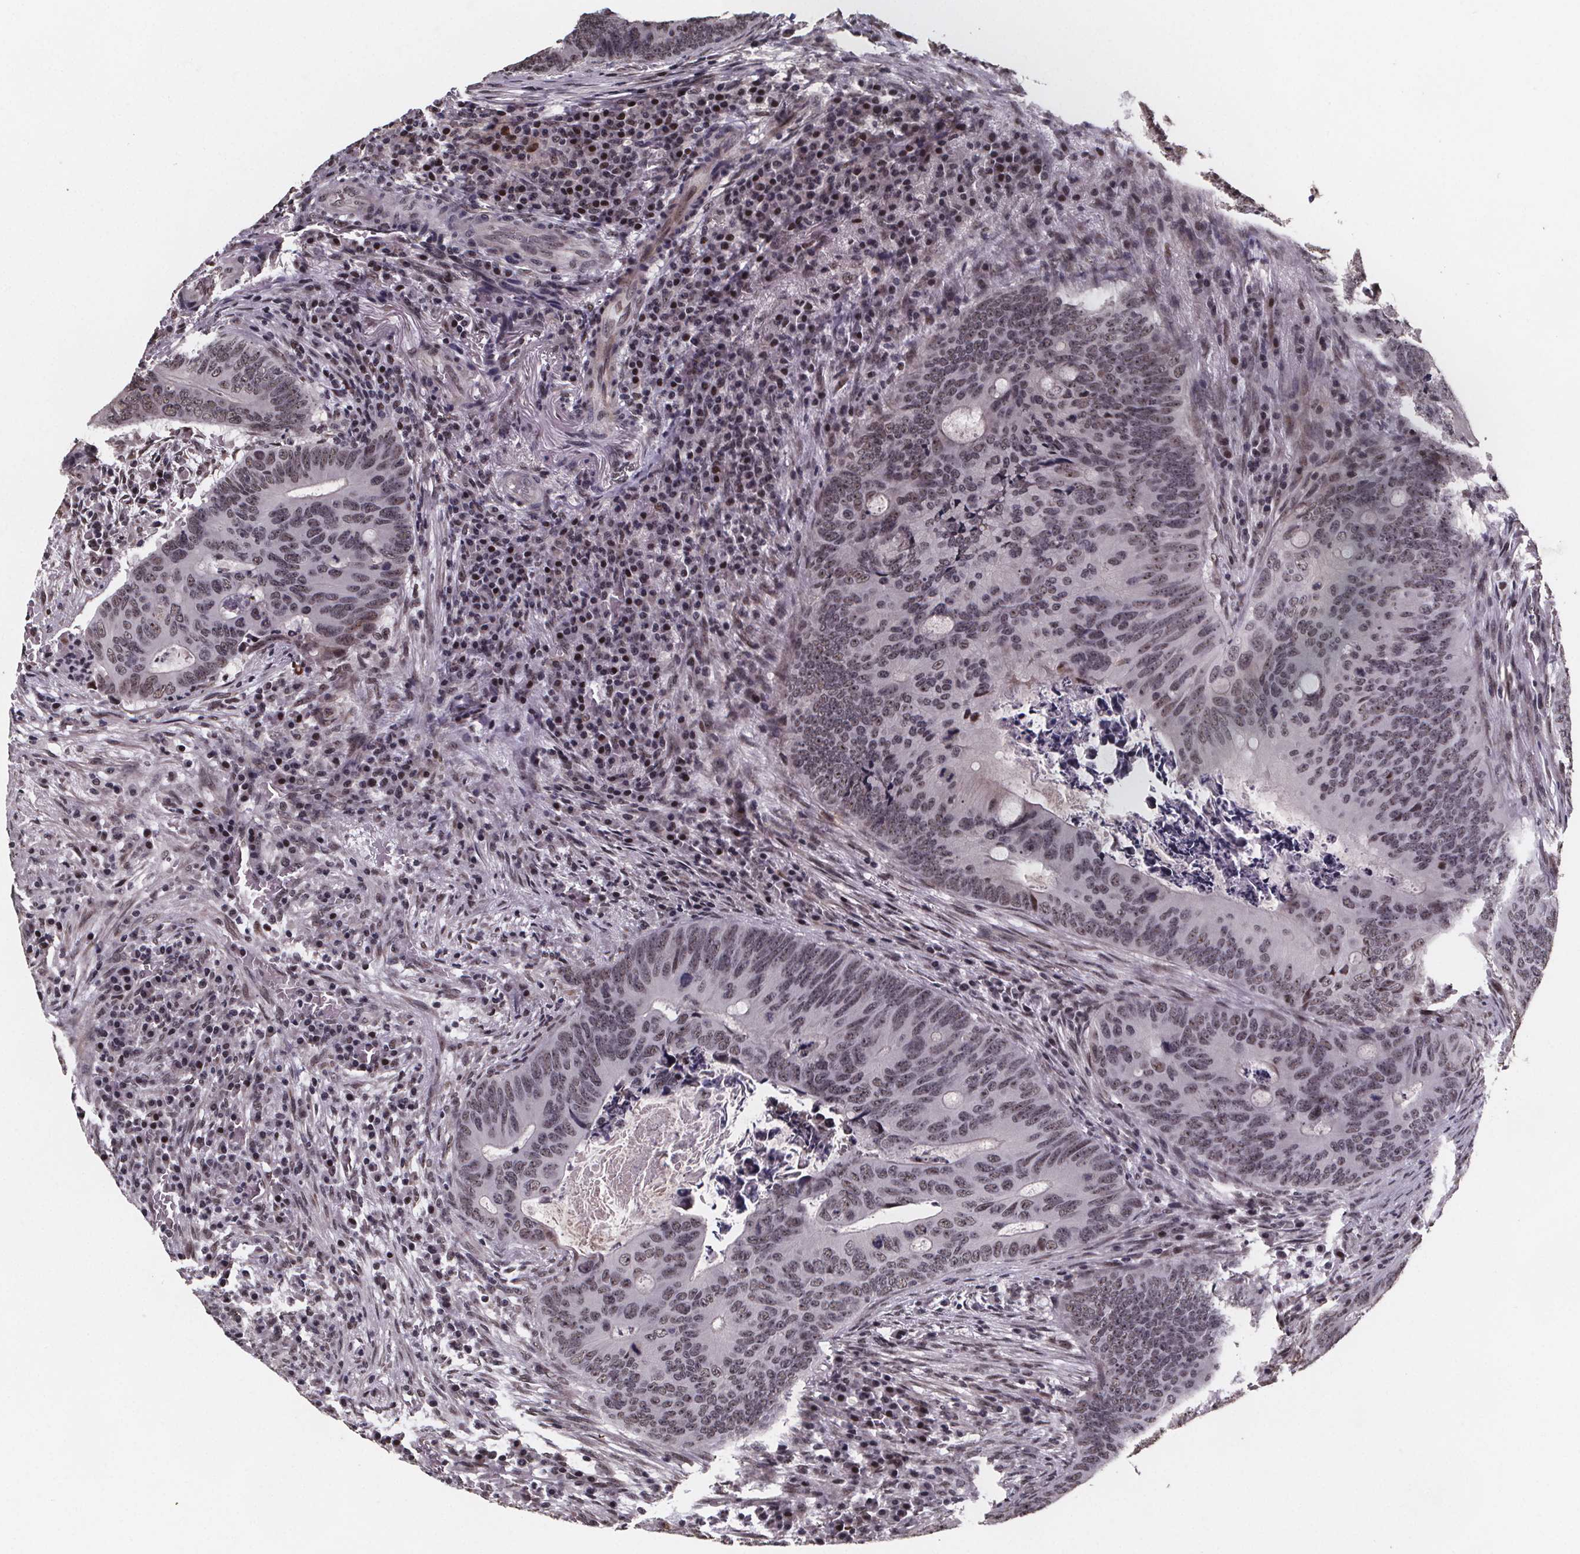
{"staining": {"intensity": "moderate", "quantity": ">75%", "location": "nuclear"}, "tissue": "colorectal cancer", "cell_type": "Tumor cells", "image_type": "cancer", "snomed": [{"axis": "morphology", "description": "Adenocarcinoma, NOS"}, {"axis": "topography", "description": "Colon"}], "caption": "Protein staining demonstrates moderate nuclear staining in about >75% of tumor cells in colorectal cancer.", "gene": "U2SURP", "patient": {"sex": "female", "age": 74}}